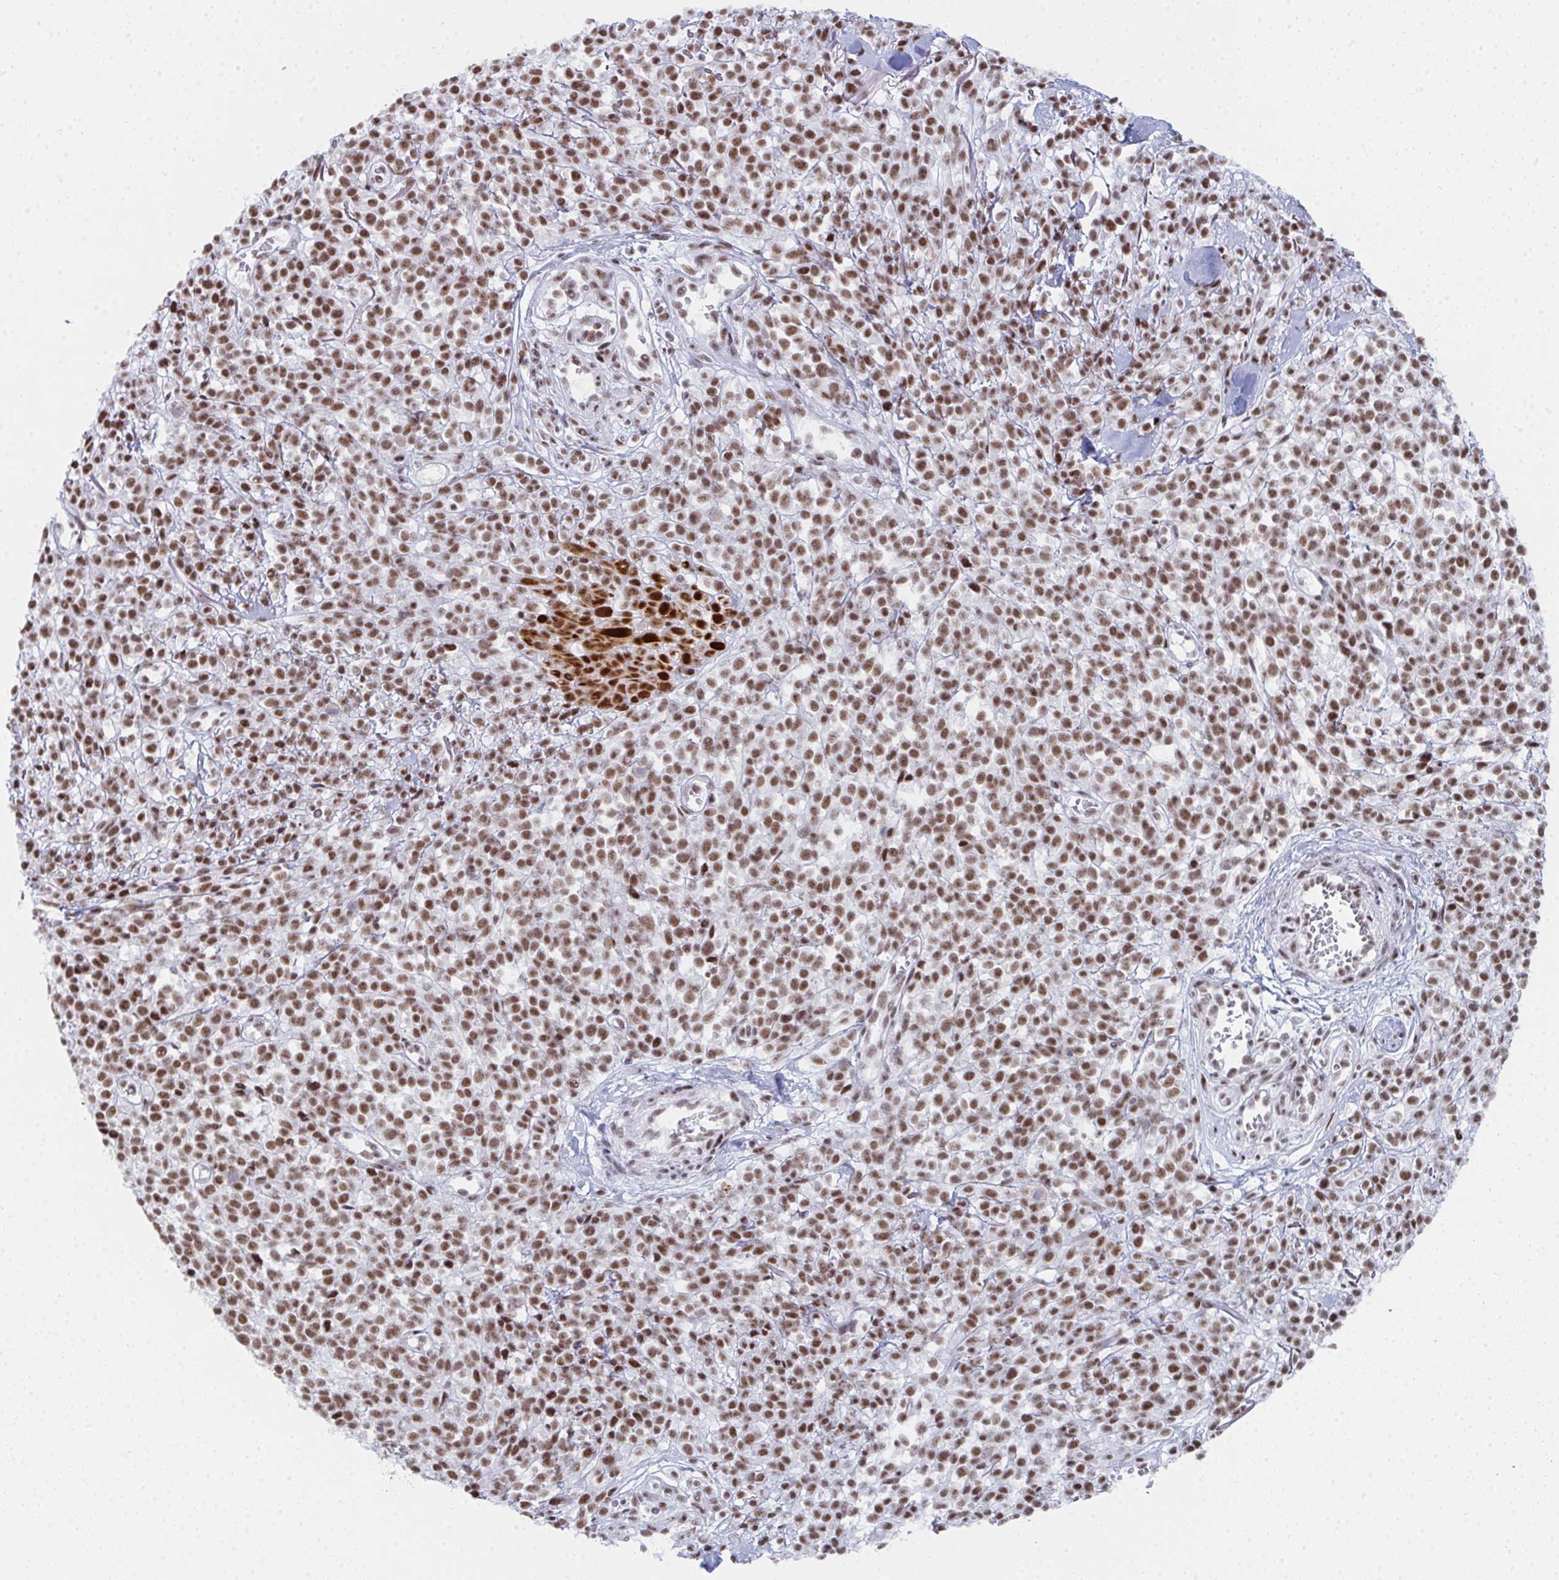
{"staining": {"intensity": "moderate", "quantity": ">75%", "location": "nuclear"}, "tissue": "melanoma", "cell_type": "Tumor cells", "image_type": "cancer", "snomed": [{"axis": "morphology", "description": "Malignant melanoma, NOS"}, {"axis": "topography", "description": "Skin"}, {"axis": "topography", "description": "Skin of trunk"}], "caption": "Protein expression analysis of human malignant melanoma reveals moderate nuclear positivity in about >75% of tumor cells.", "gene": "SNRNP70", "patient": {"sex": "male", "age": 74}}